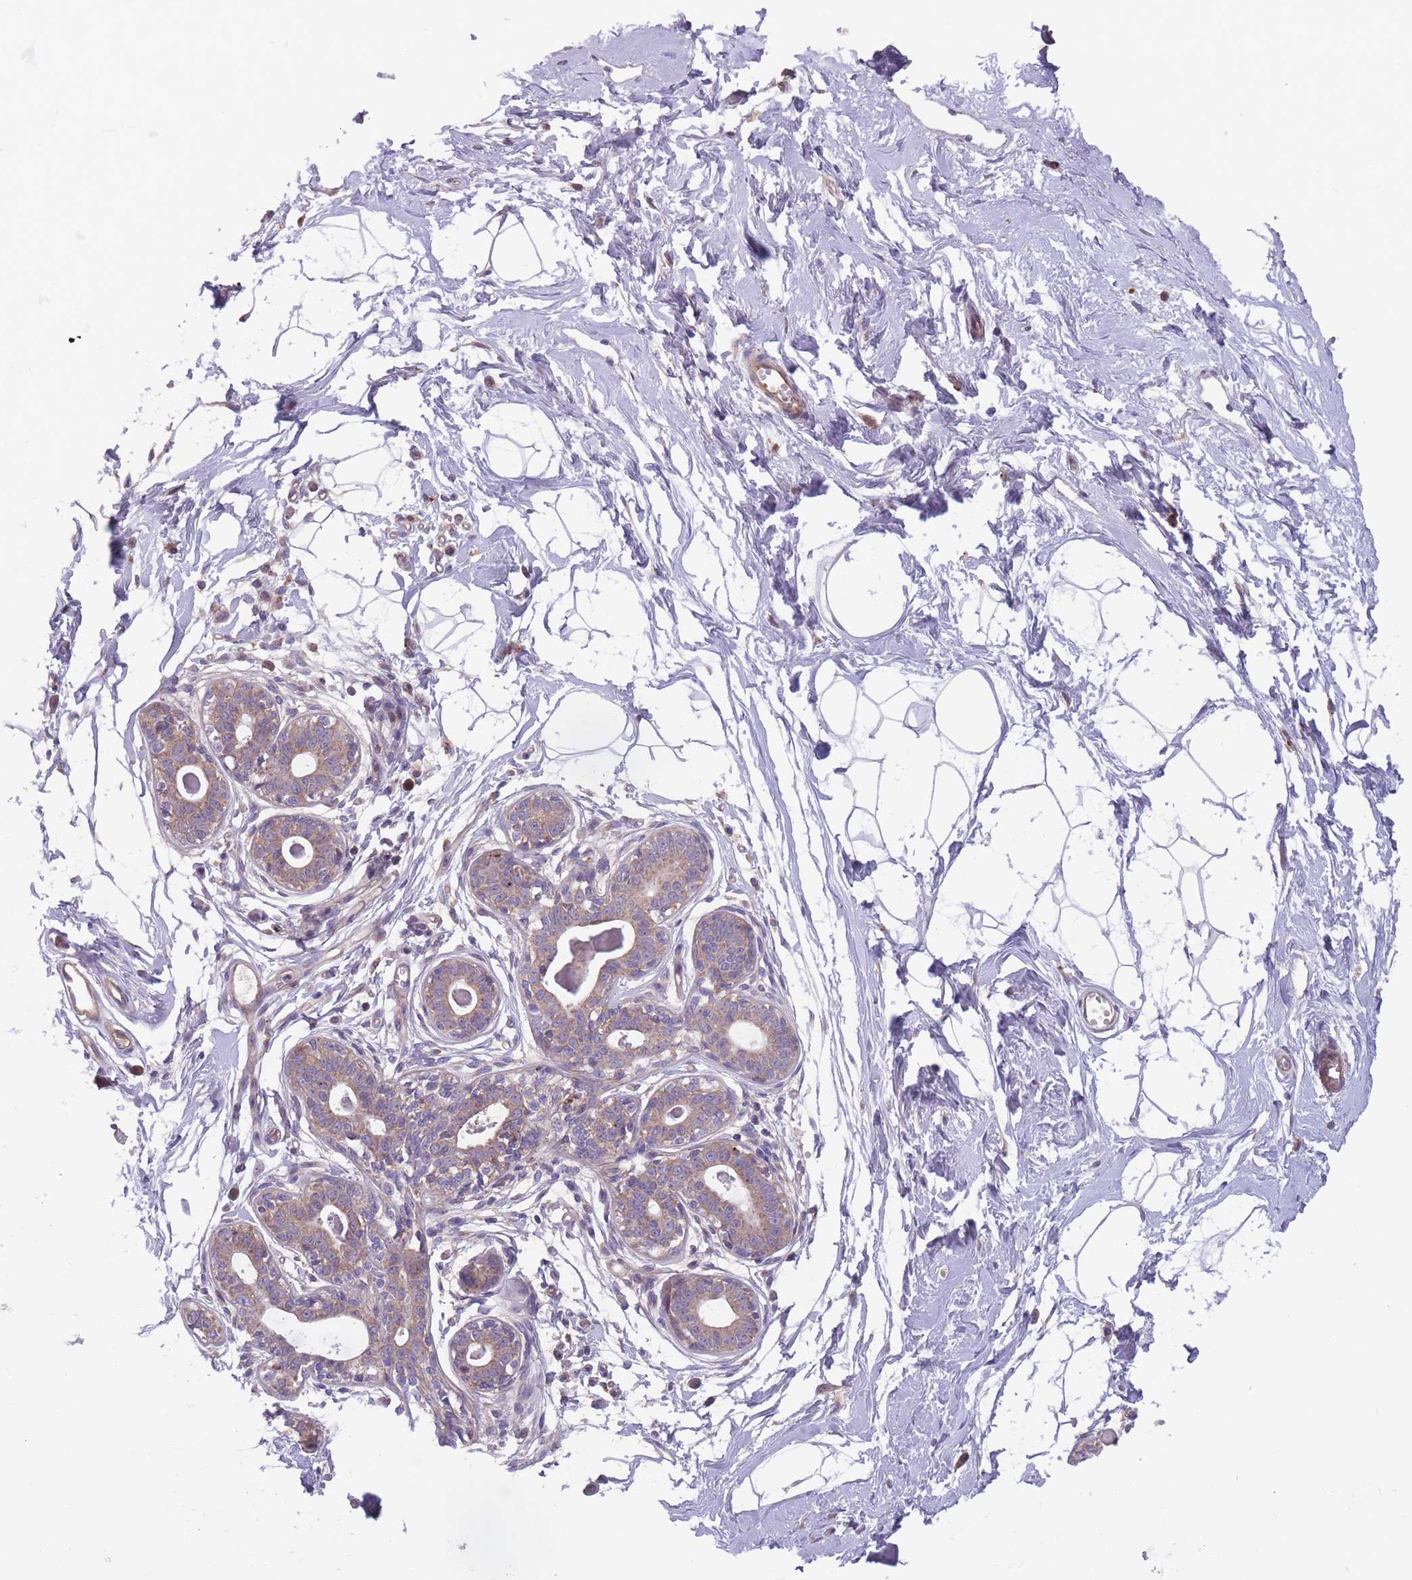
{"staining": {"intensity": "negative", "quantity": "none", "location": "none"}, "tissue": "breast", "cell_type": "Adipocytes", "image_type": "normal", "snomed": [{"axis": "morphology", "description": "Normal tissue, NOS"}, {"axis": "topography", "description": "Breast"}], "caption": "Immunohistochemistry (IHC) of unremarkable breast displays no staining in adipocytes.", "gene": "ITPKC", "patient": {"sex": "female", "age": 45}}